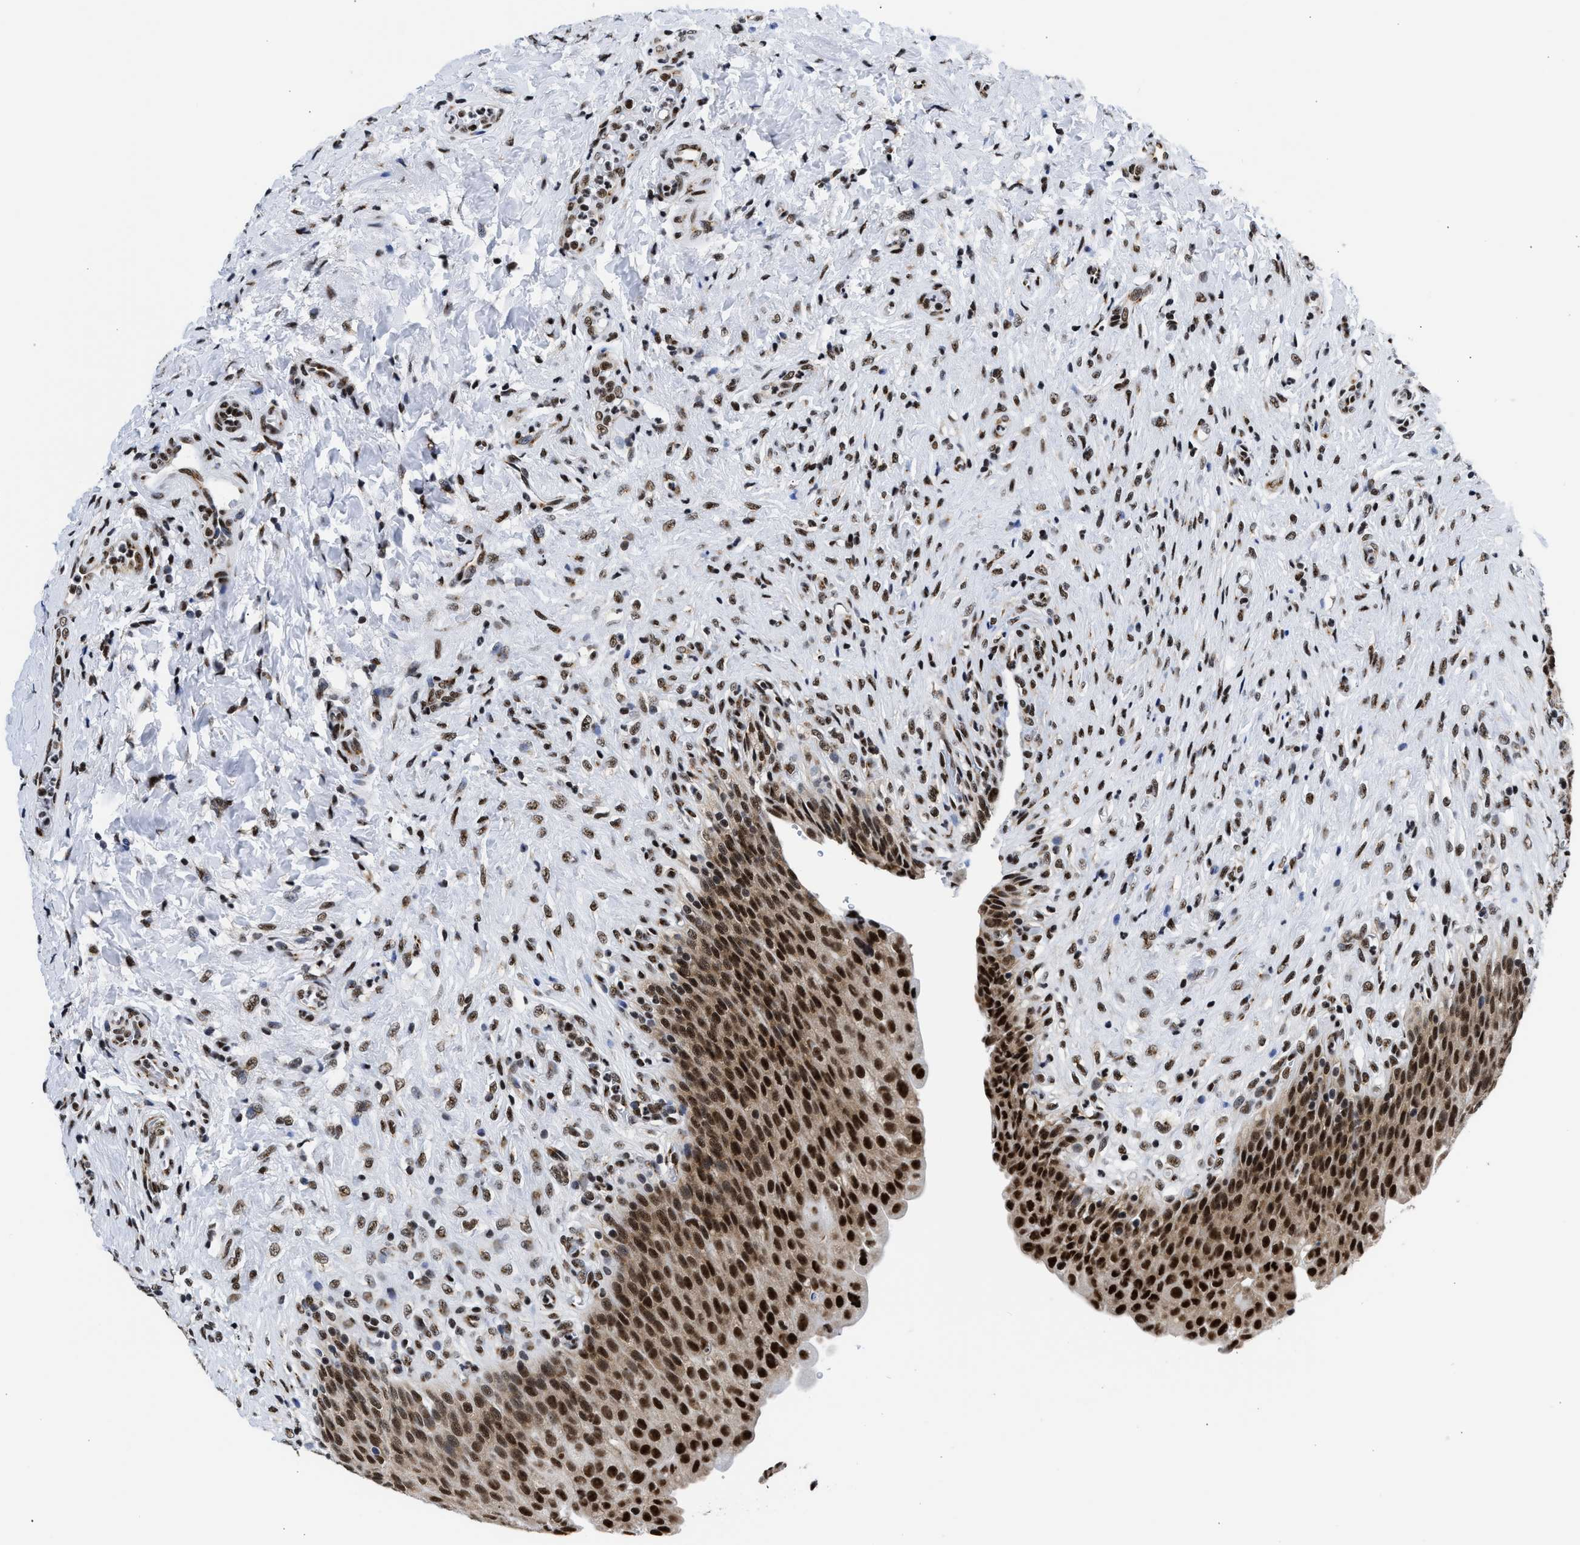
{"staining": {"intensity": "strong", "quantity": ">75%", "location": "nuclear"}, "tissue": "urinary bladder", "cell_type": "Urothelial cells", "image_type": "normal", "snomed": [{"axis": "morphology", "description": "Urothelial carcinoma, High grade"}, {"axis": "topography", "description": "Urinary bladder"}], "caption": "Unremarkable urinary bladder displays strong nuclear positivity in about >75% of urothelial cells The protein is shown in brown color, while the nuclei are stained blue..", "gene": "RBM8A", "patient": {"sex": "male", "age": 46}}